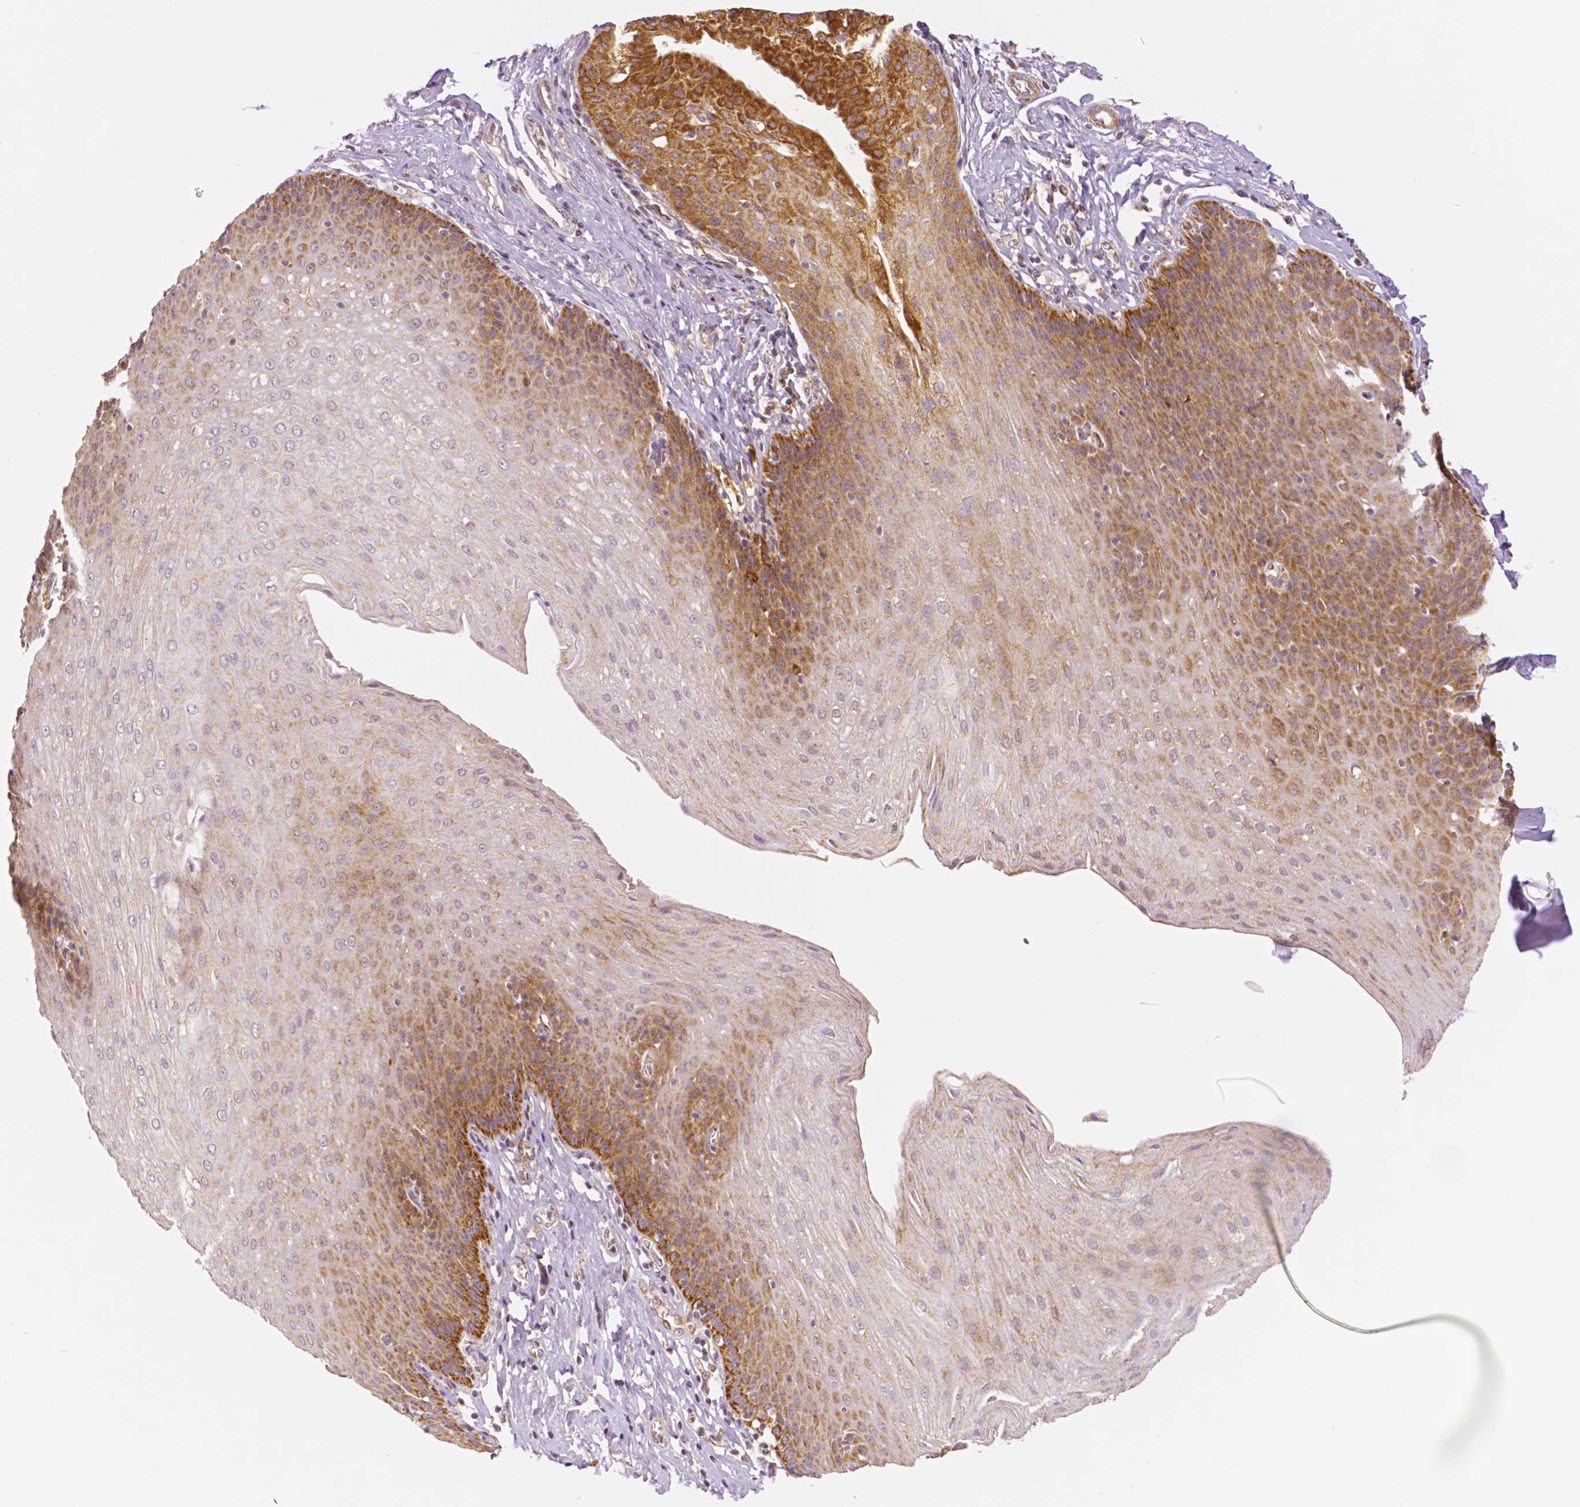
{"staining": {"intensity": "moderate", "quantity": "25%-75%", "location": "cytoplasmic/membranous"}, "tissue": "esophagus", "cell_type": "Squamous epithelial cells", "image_type": "normal", "snomed": [{"axis": "morphology", "description": "Normal tissue, NOS"}, {"axis": "topography", "description": "Esophagus"}], "caption": "Unremarkable esophagus exhibits moderate cytoplasmic/membranous expression in about 25%-75% of squamous epithelial cells, visualized by immunohistochemistry.", "gene": "RHOT1", "patient": {"sex": "female", "age": 81}}